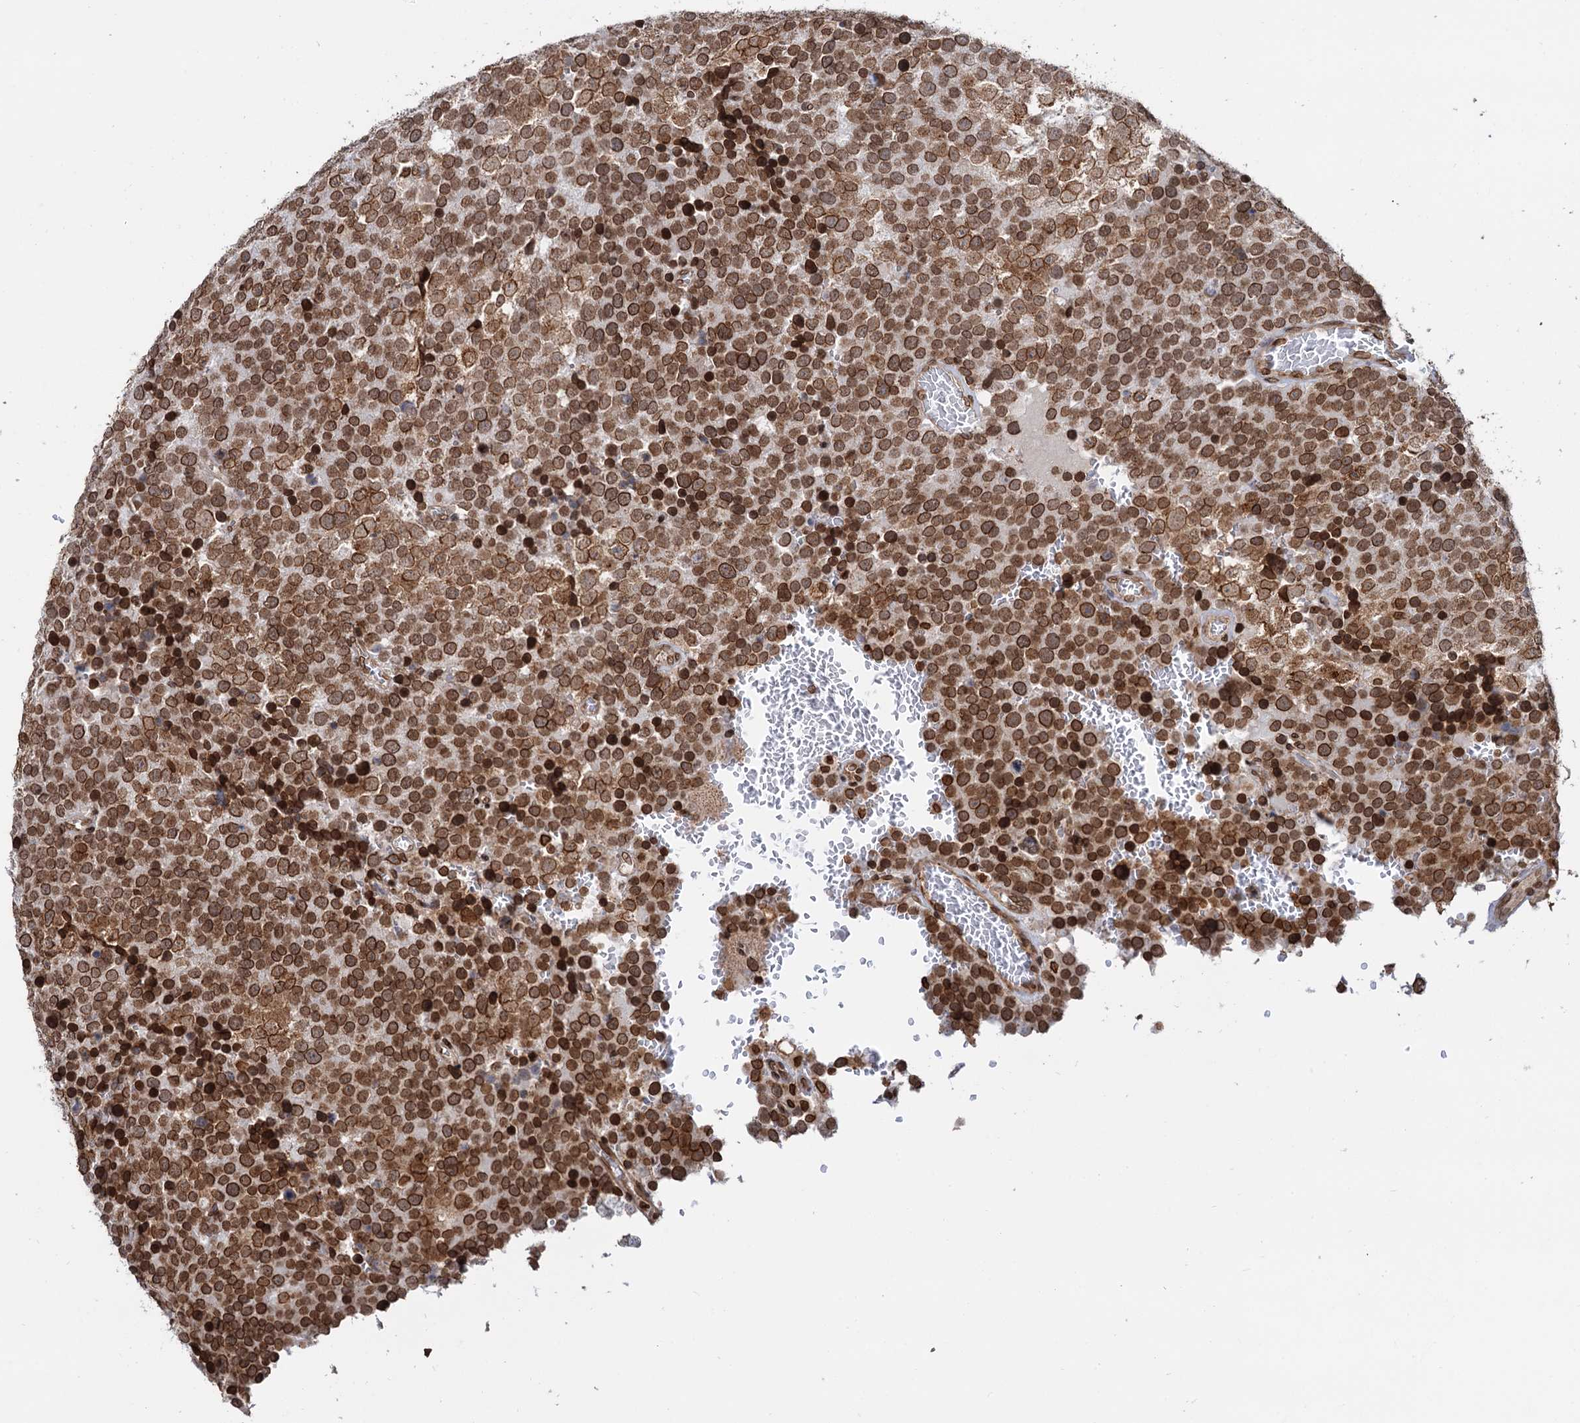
{"staining": {"intensity": "strong", "quantity": ">75%", "location": "nuclear"}, "tissue": "testis cancer", "cell_type": "Tumor cells", "image_type": "cancer", "snomed": [{"axis": "morphology", "description": "Seminoma, NOS"}, {"axis": "topography", "description": "Testis"}], "caption": "Testis cancer was stained to show a protein in brown. There is high levels of strong nuclear expression in about >75% of tumor cells.", "gene": "ZC3H13", "patient": {"sex": "male", "age": 71}}